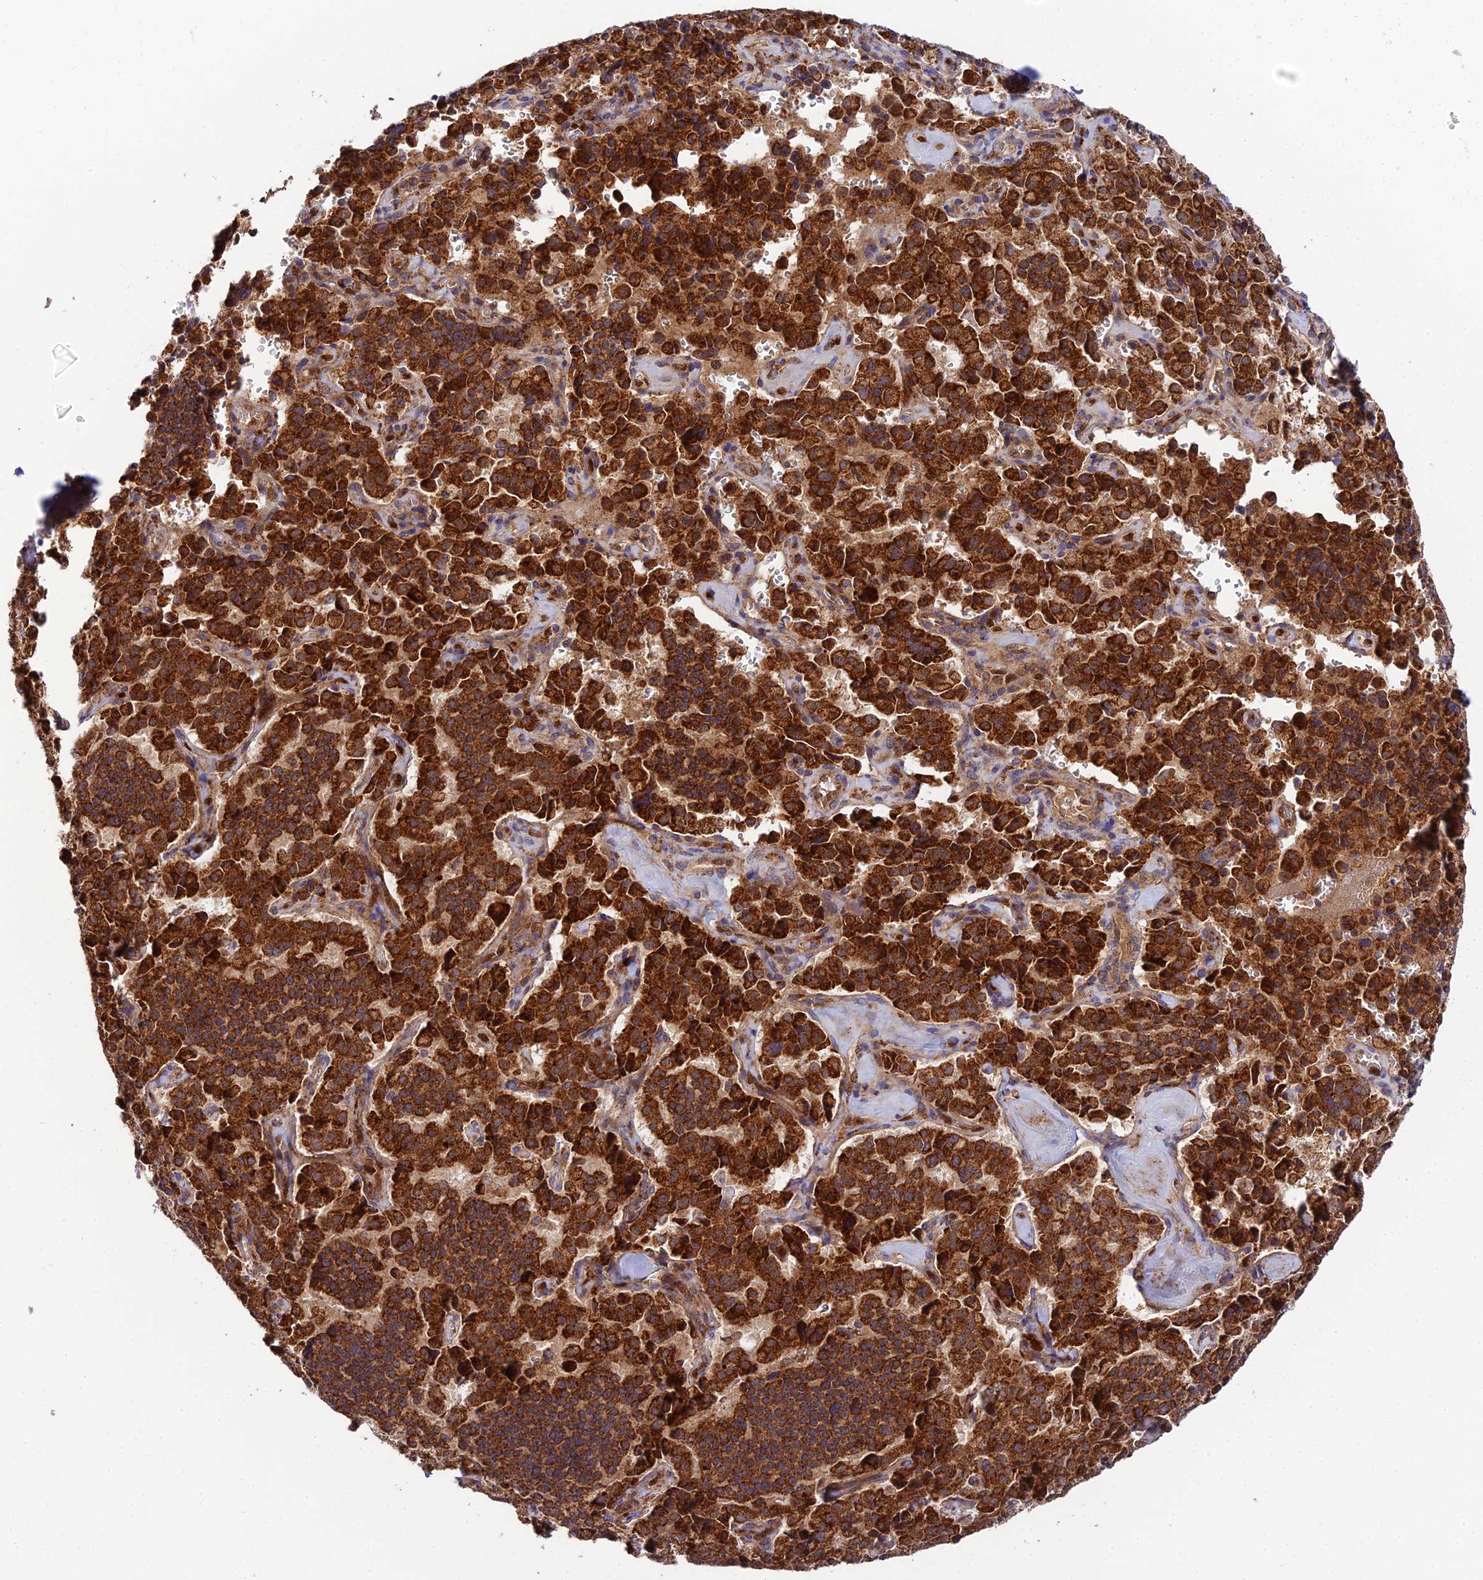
{"staining": {"intensity": "strong", "quantity": ">75%", "location": "cytoplasmic/membranous"}, "tissue": "pancreatic cancer", "cell_type": "Tumor cells", "image_type": "cancer", "snomed": [{"axis": "morphology", "description": "Adenocarcinoma, NOS"}, {"axis": "topography", "description": "Pancreas"}], "caption": "Immunohistochemistry (IHC) (DAB (3,3'-diaminobenzidine)) staining of human pancreatic cancer (adenocarcinoma) shows strong cytoplasmic/membranous protein staining in about >75% of tumor cells. (IHC, brightfield microscopy, high magnification).", "gene": "PODNL1", "patient": {"sex": "male", "age": 65}}